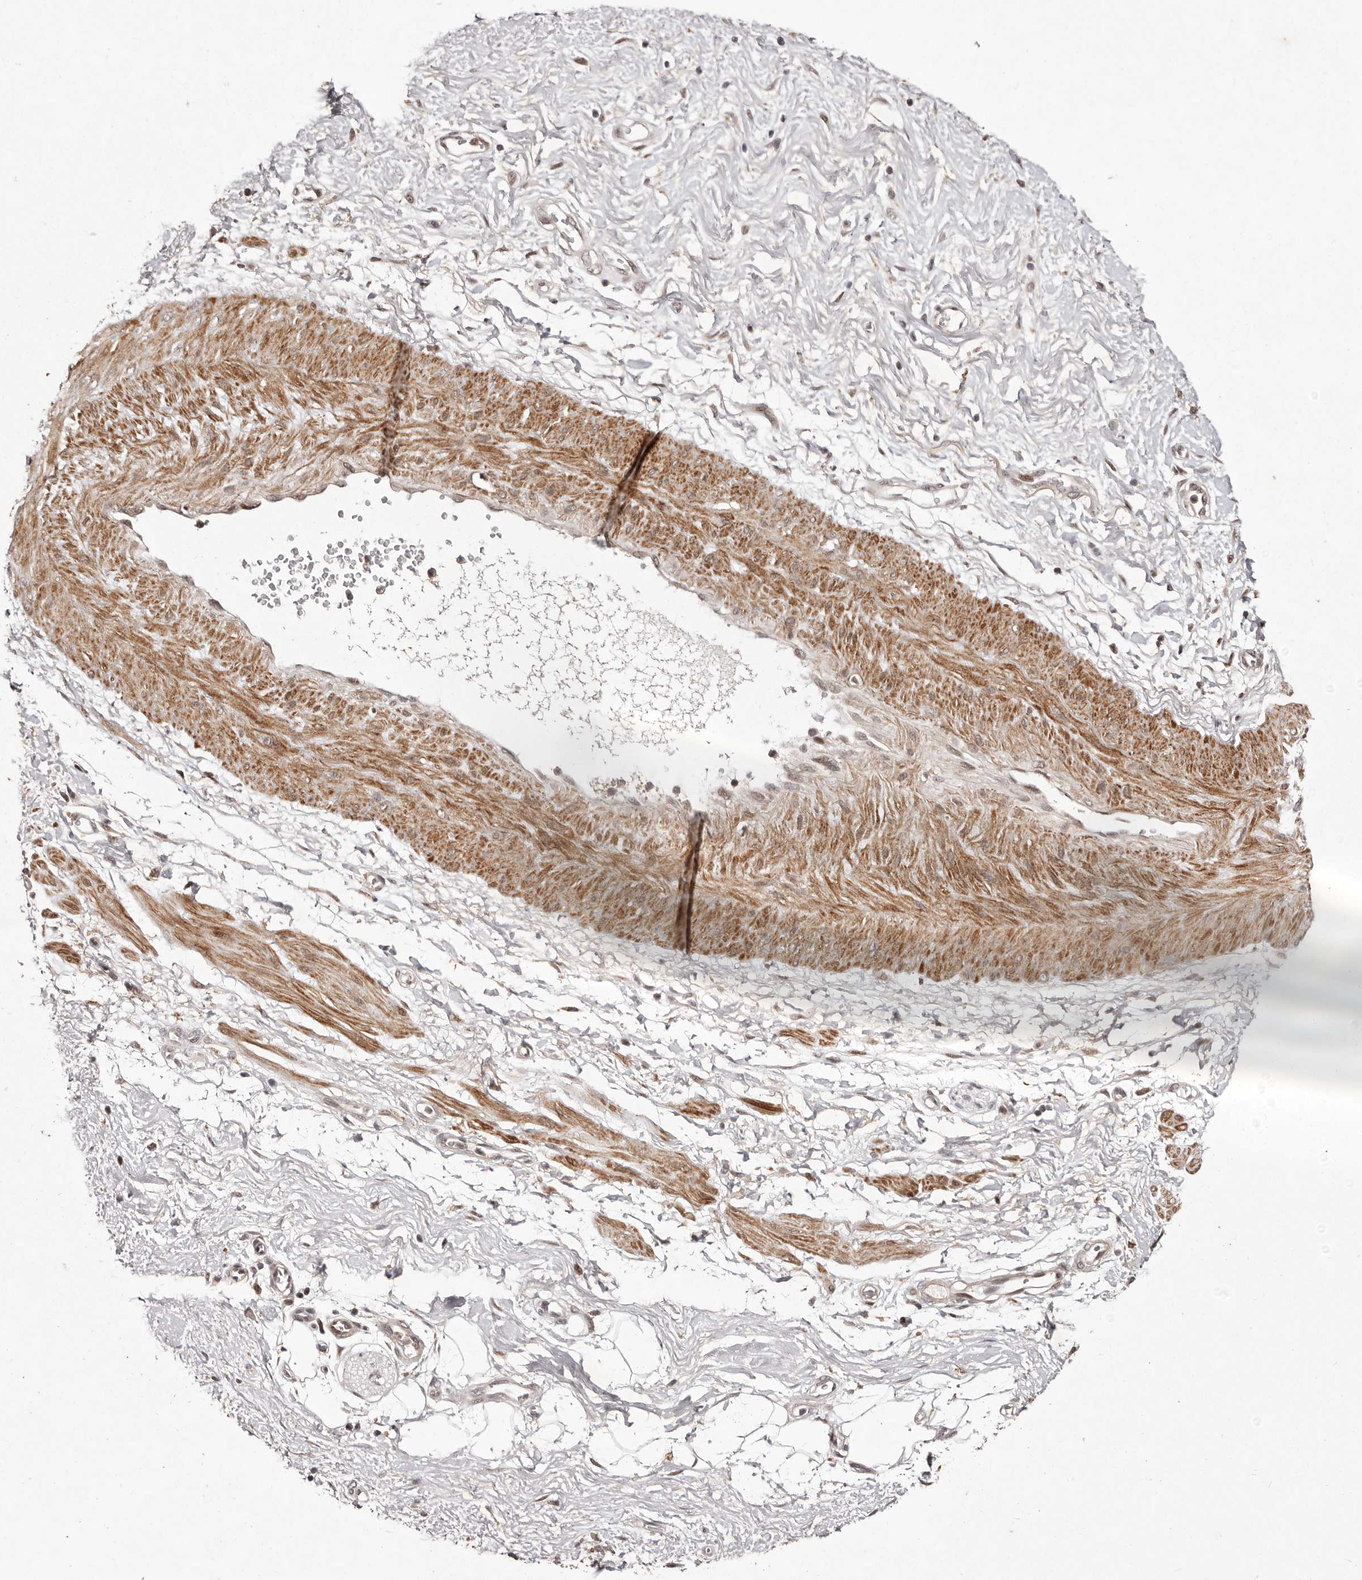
{"staining": {"intensity": "weak", "quantity": "25%-75%", "location": "cytoplasmic/membranous"}, "tissue": "adipose tissue", "cell_type": "Adipocytes", "image_type": "normal", "snomed": [{"axis": "morphology", "description": "Normal tissue, NOS"}, {"axis": "morphology", "description": "Adenocarcinoma, NOS"}, {"axis": "topography", "description": "Pancreas"}, {"axis": "topography", "description": "Peripheral nerve tissue"}], "caption": "This micrograph exhibits immunohistochemistry (IHC) staining of unremarkable human adipose tissue, with low weak cytoplasmic/membranous positivity in approximately 25%-75% of adipocytes.", "gene": "FBXO5", "patient": {"sex": "male", "age": 59}}